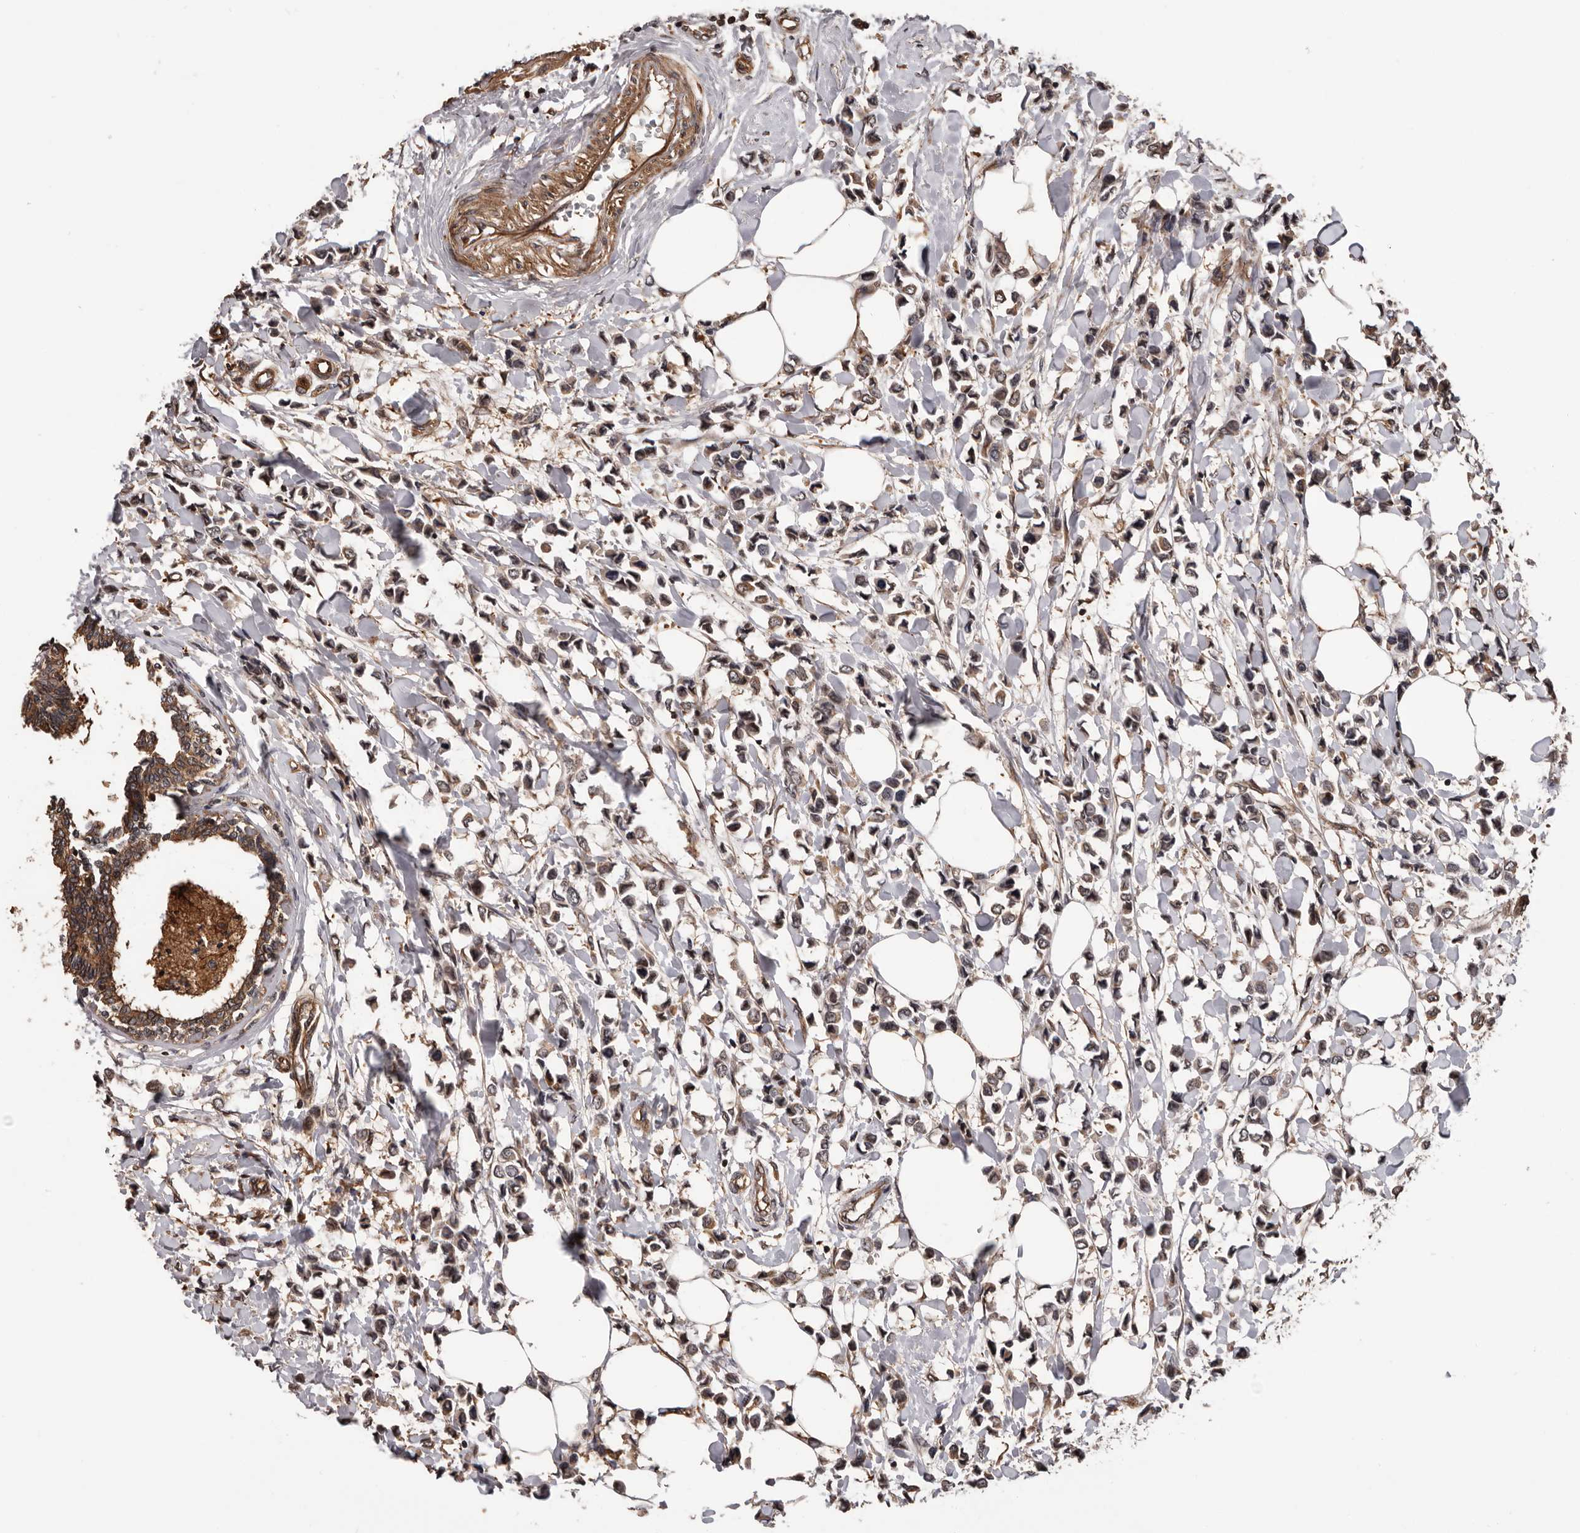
{"staining": {"intensity": "moderate", "quantity": "25%-75%", "location": "cytoplasmic/membranous"}, "tissue": "breast cancer", "cell_type": "Tumor cells", "image_type": "cancer", "snomed": [{"axis": "morphology", "description": "Lobular carcinoma"}, {"axis": "topography", "description": "Breast"}], "caption": "The image demonstrates a brown stain indicating the presence of a protein in the cytoplasmic/membranous of tumor cells in breast lobular carcinoma.", "gene": "ADAMTS2", "patient": {"sex": "female", "age": 51}}